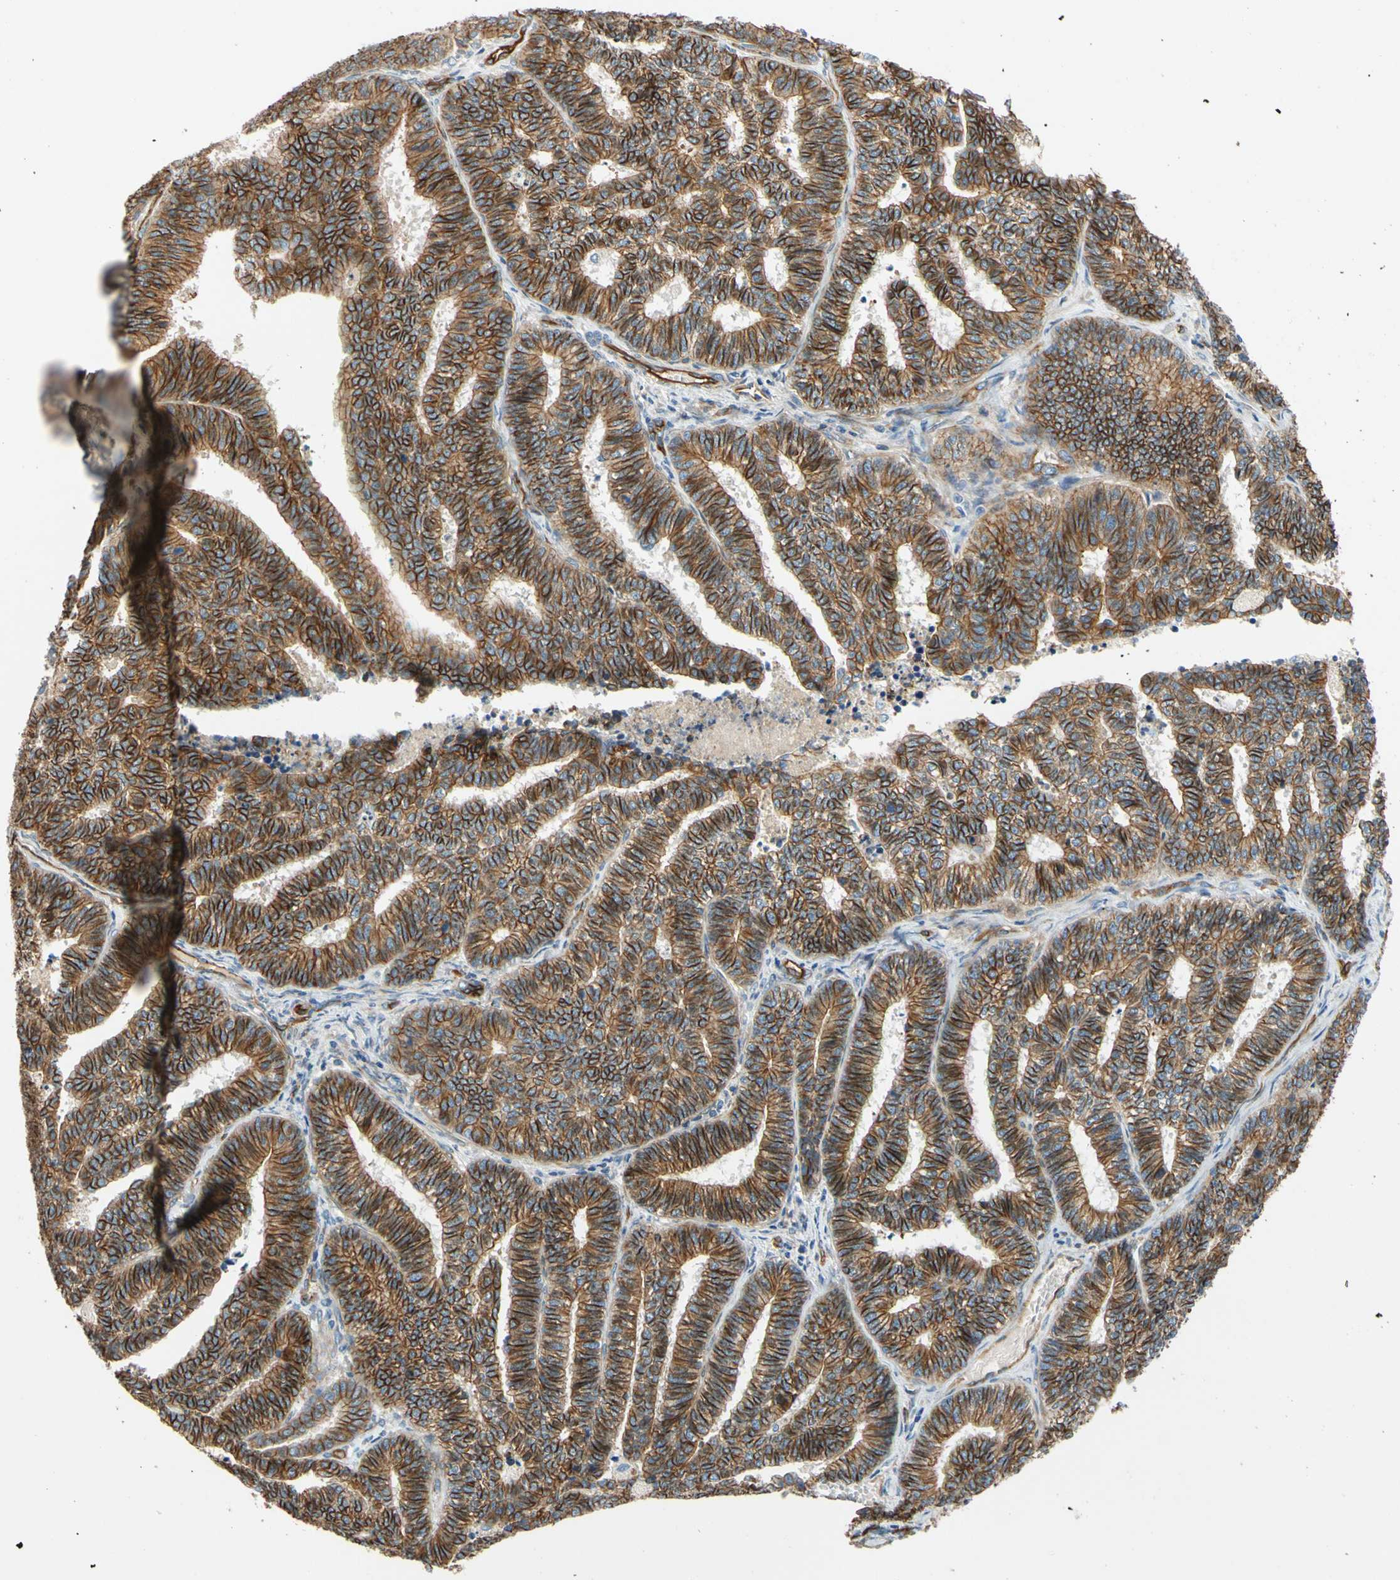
{"staining": {"intensity": "strong", "quantity": ">75%", "location": "cytoplasmic/membranous"}, "tissue": "endometrial cancer", "cell_type": "Tumor cells", "image_type": "cancer", "snomed": [{"axis": "morphology", "description": "Adenocarcinoma, NOS"}, {"axis": "topography", "description": "Endometrium"}], "caption": "Tumor cells show high levels of strong cytoplasmic/membranous expression in approximately >75% of cells in human endometrial adenocarcinoma. (DAB (3,3'-diaminobenzidine) = brown stain, brightfield microscopy at high magnification).", "gene": "SPTAN1", "patient": {"sex": "female", "age": 70}}